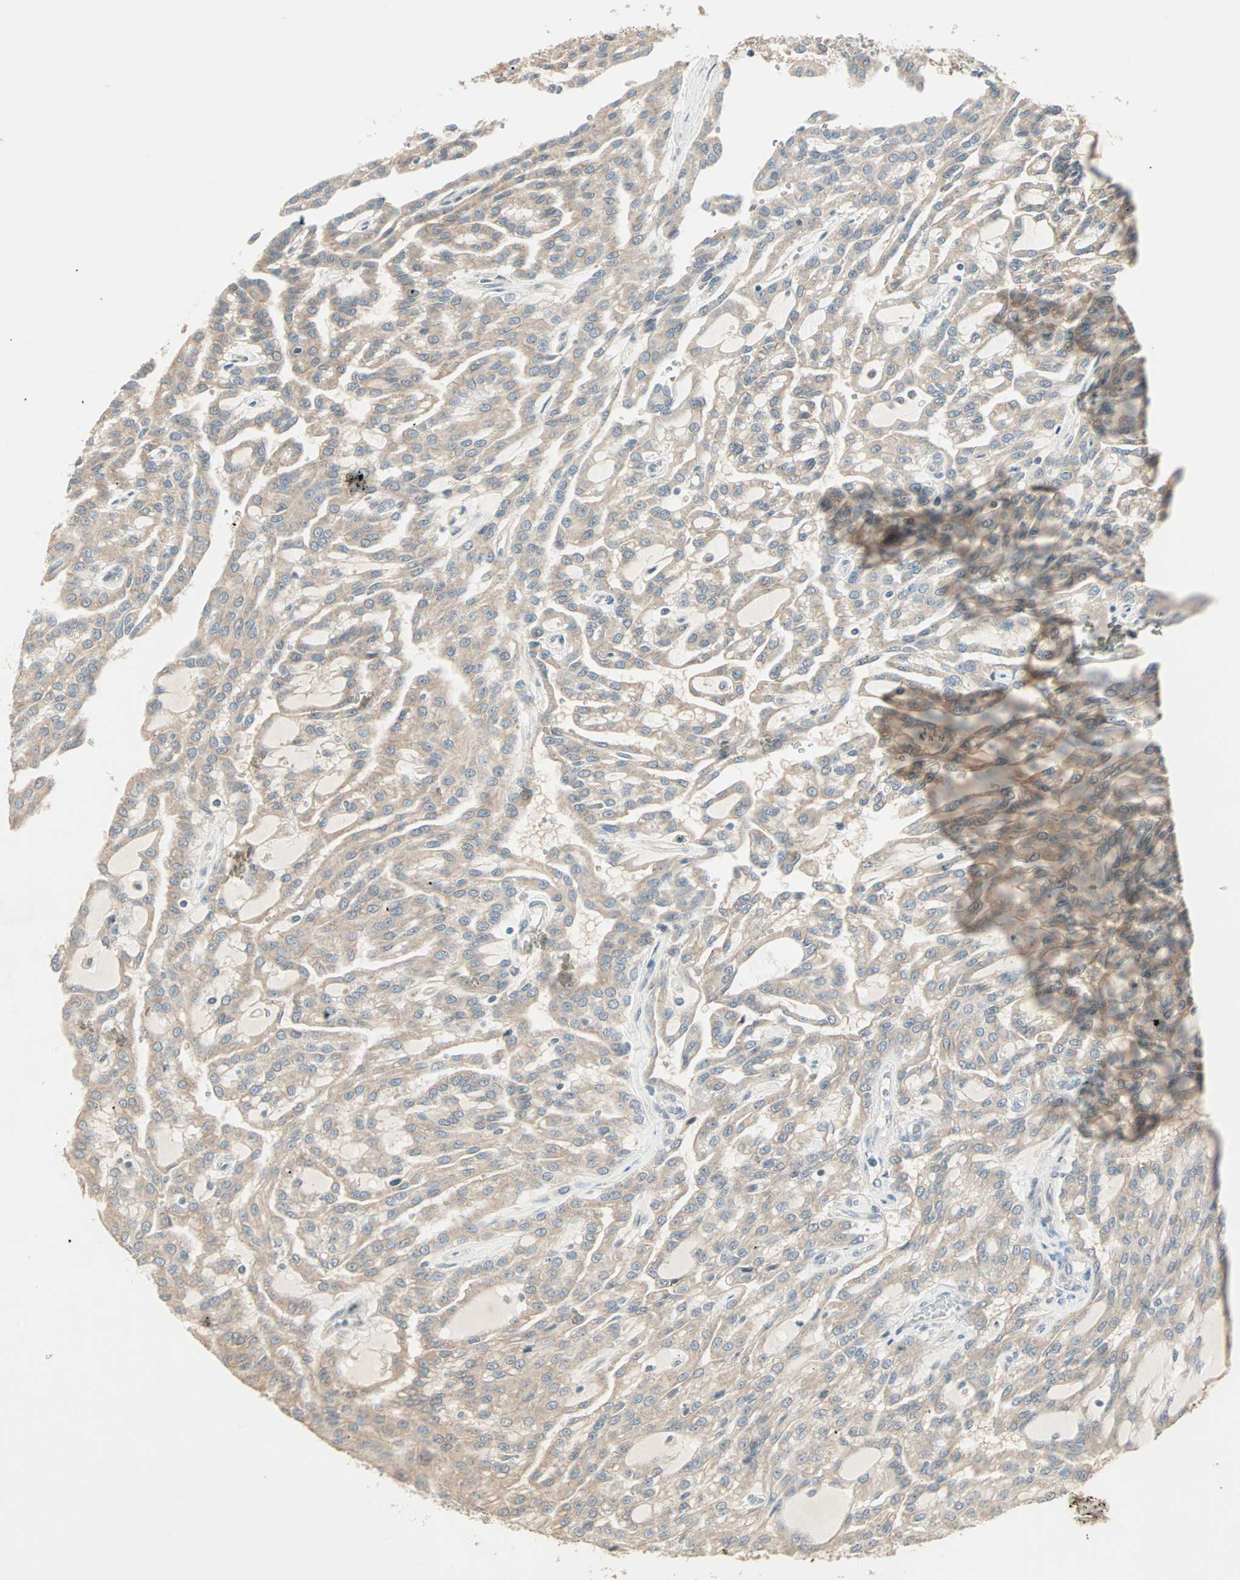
{"staining": {"intensity": "weak", "quantity": ">75%", "location": "cytoplasmic/membranous"}, "tissue": "renal cancer", "cell_type": "Tumor cells", "image_type": "cancer", "snomed": [{"axis": "morphology", "description": "Adenocarcinoma, NOS"}, {"axis": "topography", "description": "Kidney"}], "caption": "Protein expression analysis of human renal cancer (adenocarcinoma) reveals weak cytoplasmic/membranous expression in about >75% of tumor cells. (DAB (3,3'-diaminobenzidine) IHC, brown staining for protein, blue staining for nuclei).", "gene": "TTF2", "patient": {"sex": "male", "age": 63}}